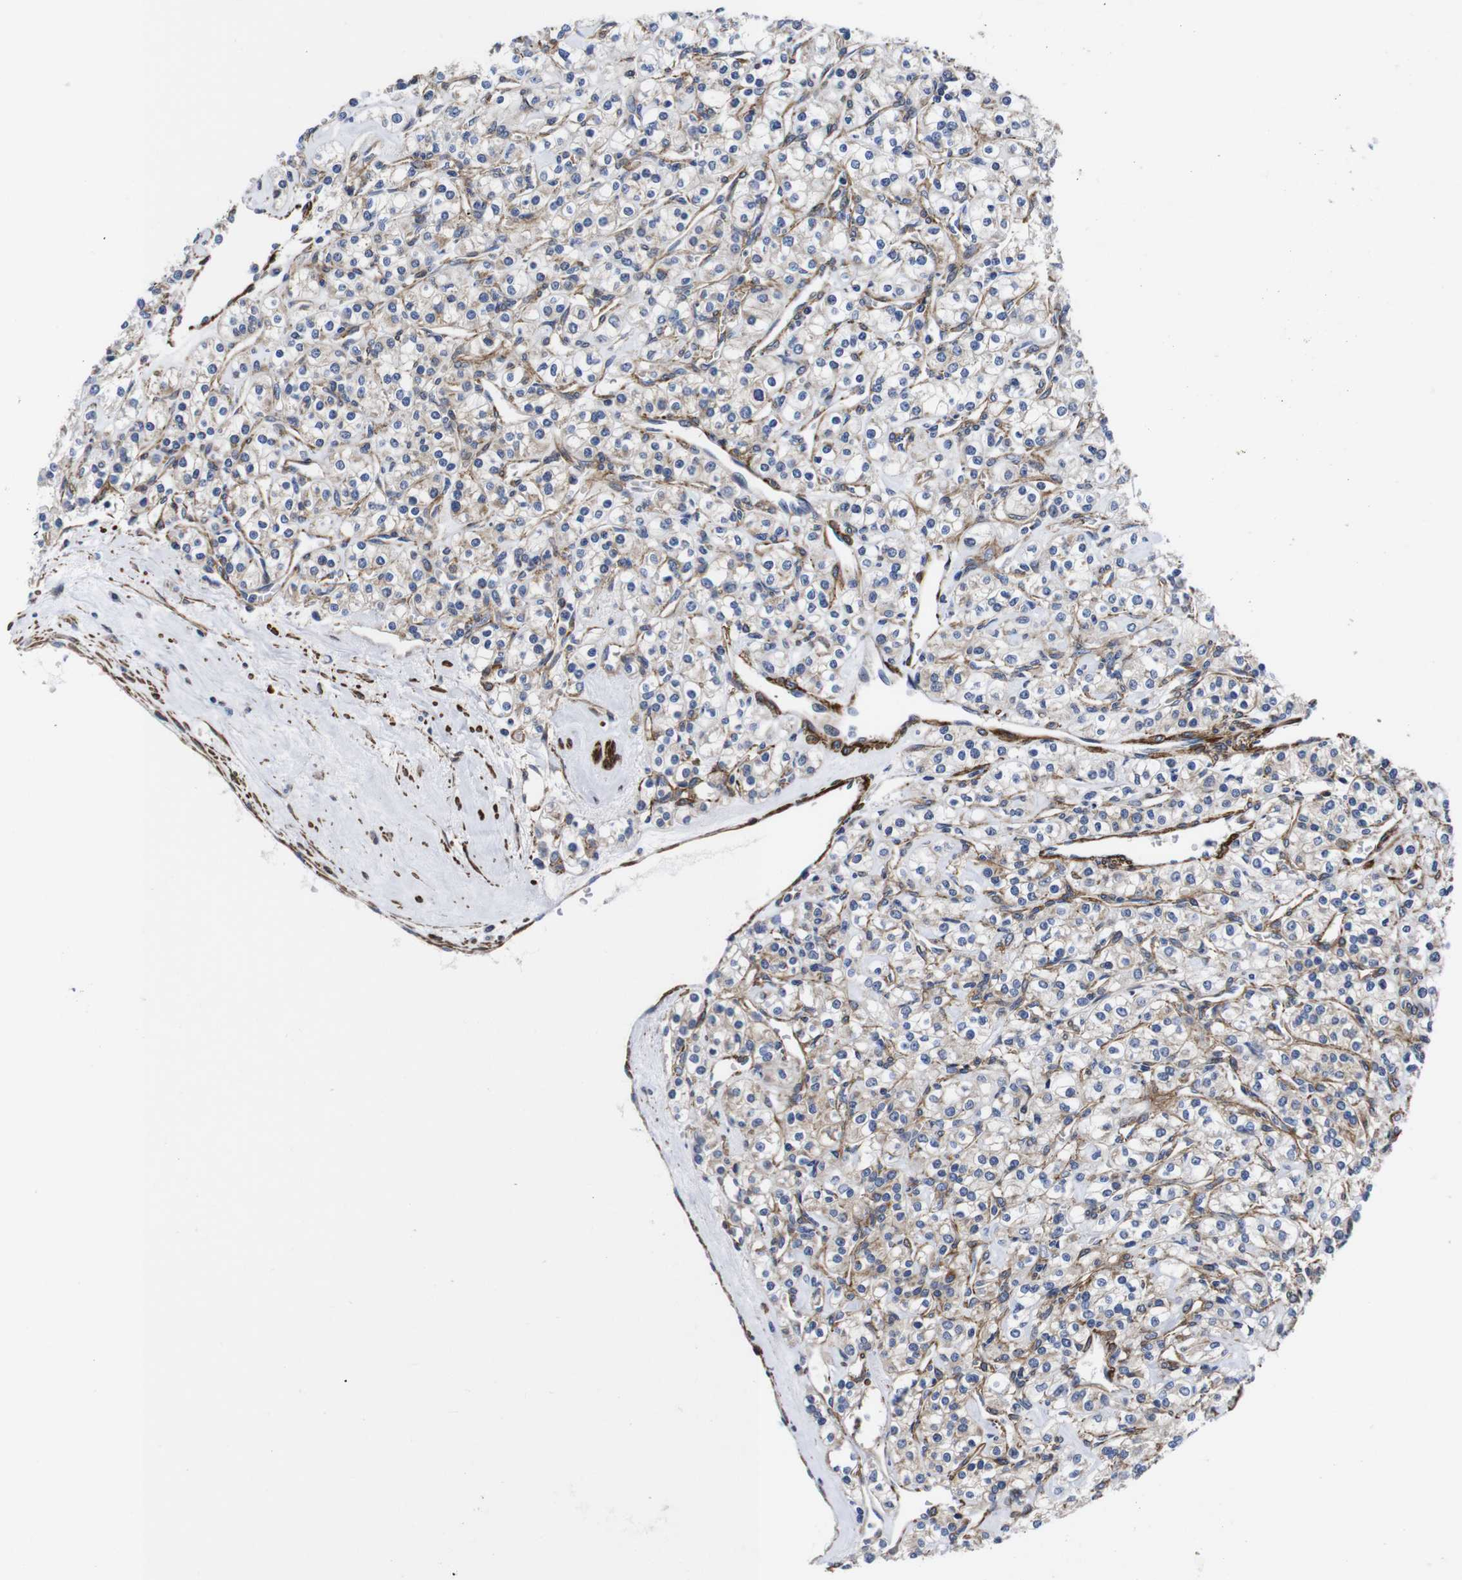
{"staining": {"intensity": "weak", "quantity": "25%-75%", "location": "cytoplasmic/membranous"}, "tissue": "renal cancer", "cell_type": "Tumor cells", "image_type": "cancer", "snomed": [{"axis": "morphology", "description": "Adenocarcinoma, NOS"}, {"axis": "topography", "description": "Kidney"}], "caption": "Immunohistochemistry (IHC) of renal cancer reveals low levels of weak cytoplasmic/membranous staining in about 25%-75% of tumor cells. The staining was performed using DAB (3,3'-diaminobenzidine) to visualize the protein expression in brown, while the nuclei were stained in blue with hematoxylin (Magnification: 20x).", "gene": "WNT10A", "patient": {"sex": "male", "age": 77}}